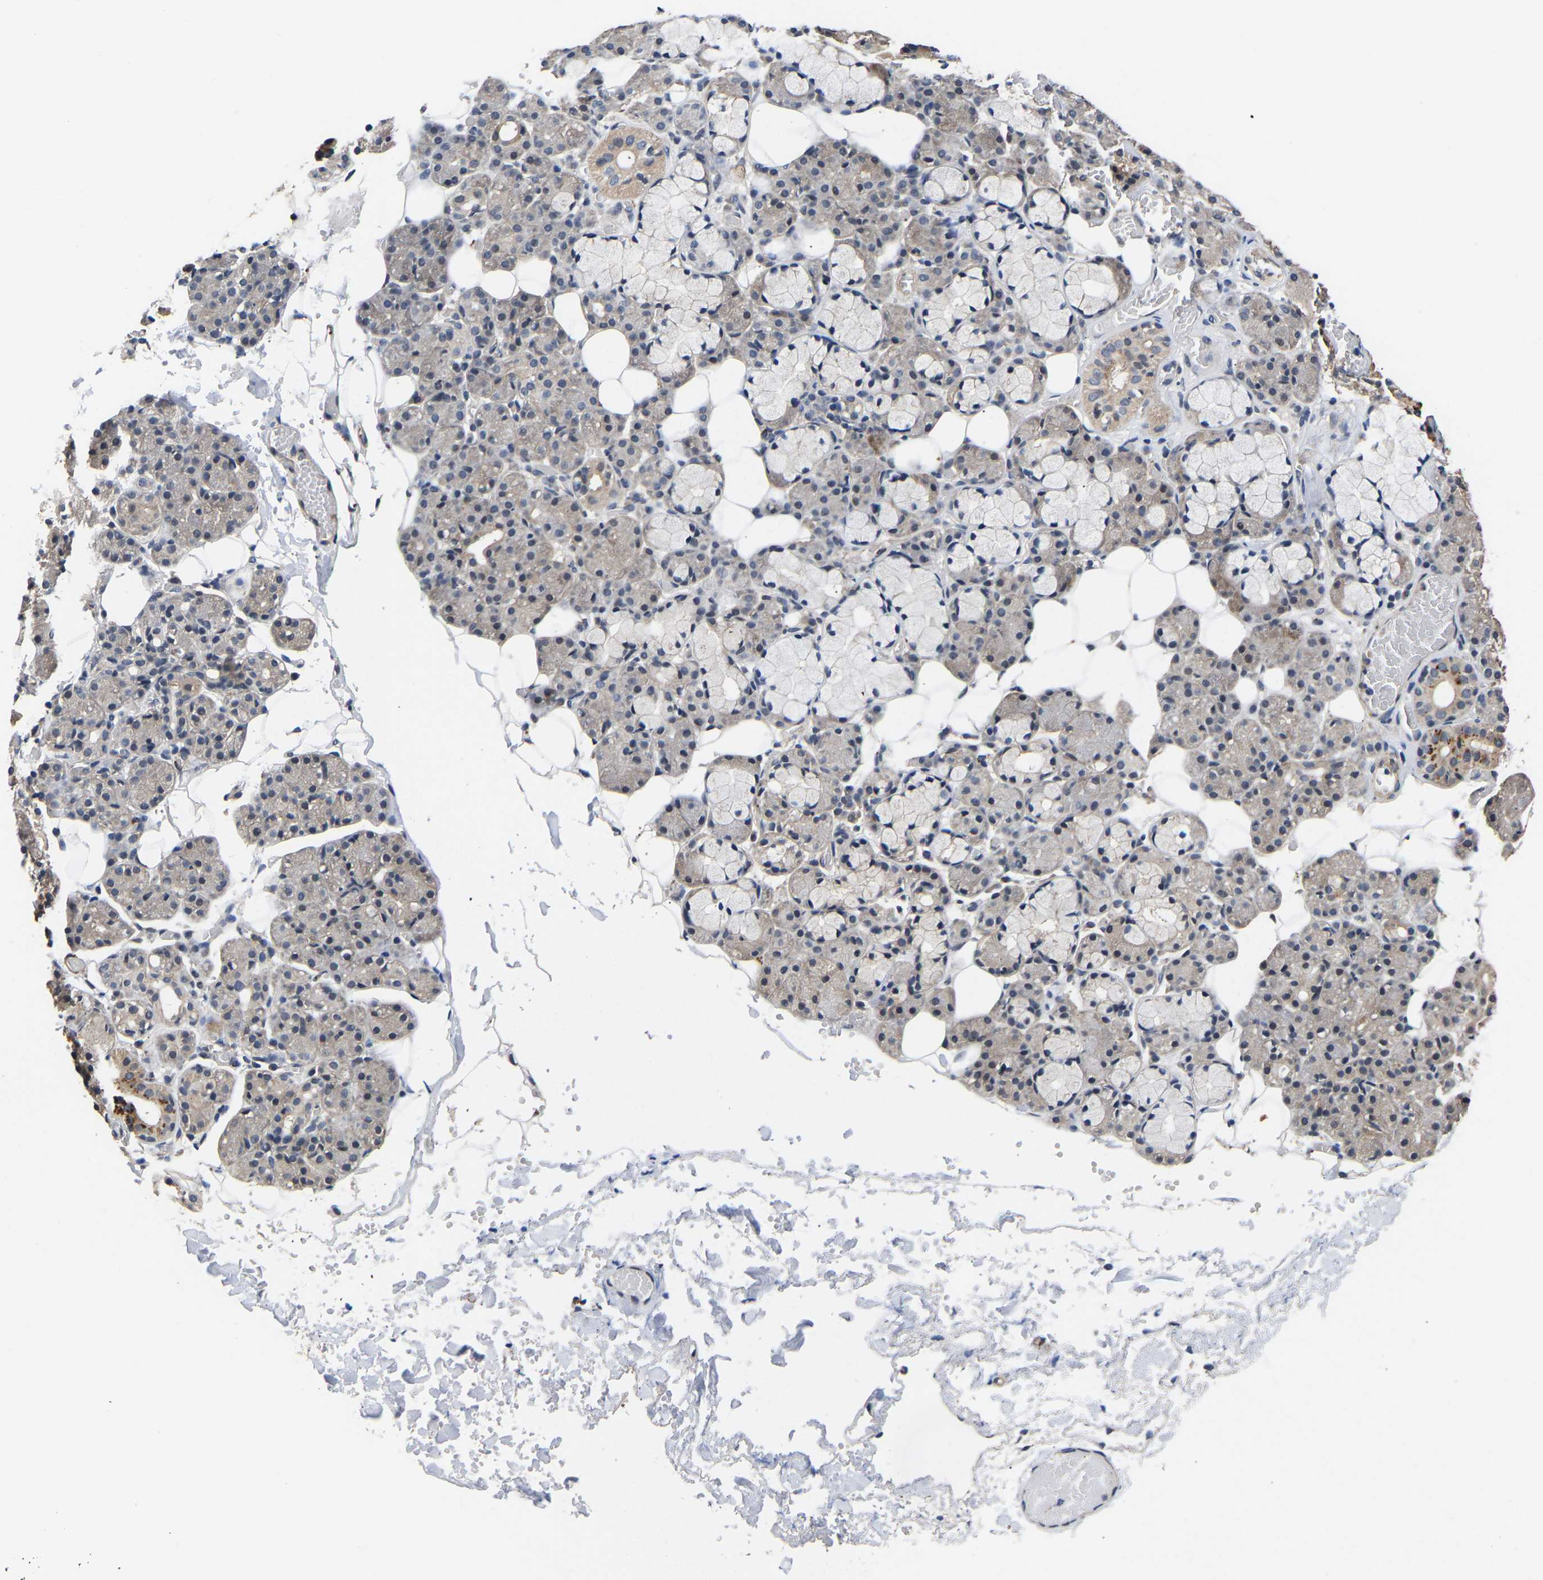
{"staining": {"intensity": "moderate", "quantity": "<25%", "location": "cytoplasmic/membranous"}, "tissue": "salivary gland", "cell_type": "Glandular cells", "image_type": "normal", "snomed": [{"axis": "morphology", "description": "Normal tissue, NOS"}, {"axis": "topography", "description": "Salivary gland"}], "caption": "This image exhibits benign salivary gland stained with immunohistochemistry (IHC) to label a protein in brown. The cytoplasmic/membranous of glandular cells show moderate positivity for the protein. Nuclei are counter-stained blue.", "gene": "METTL16", "patient": {"sex": "male", "age": 63}}